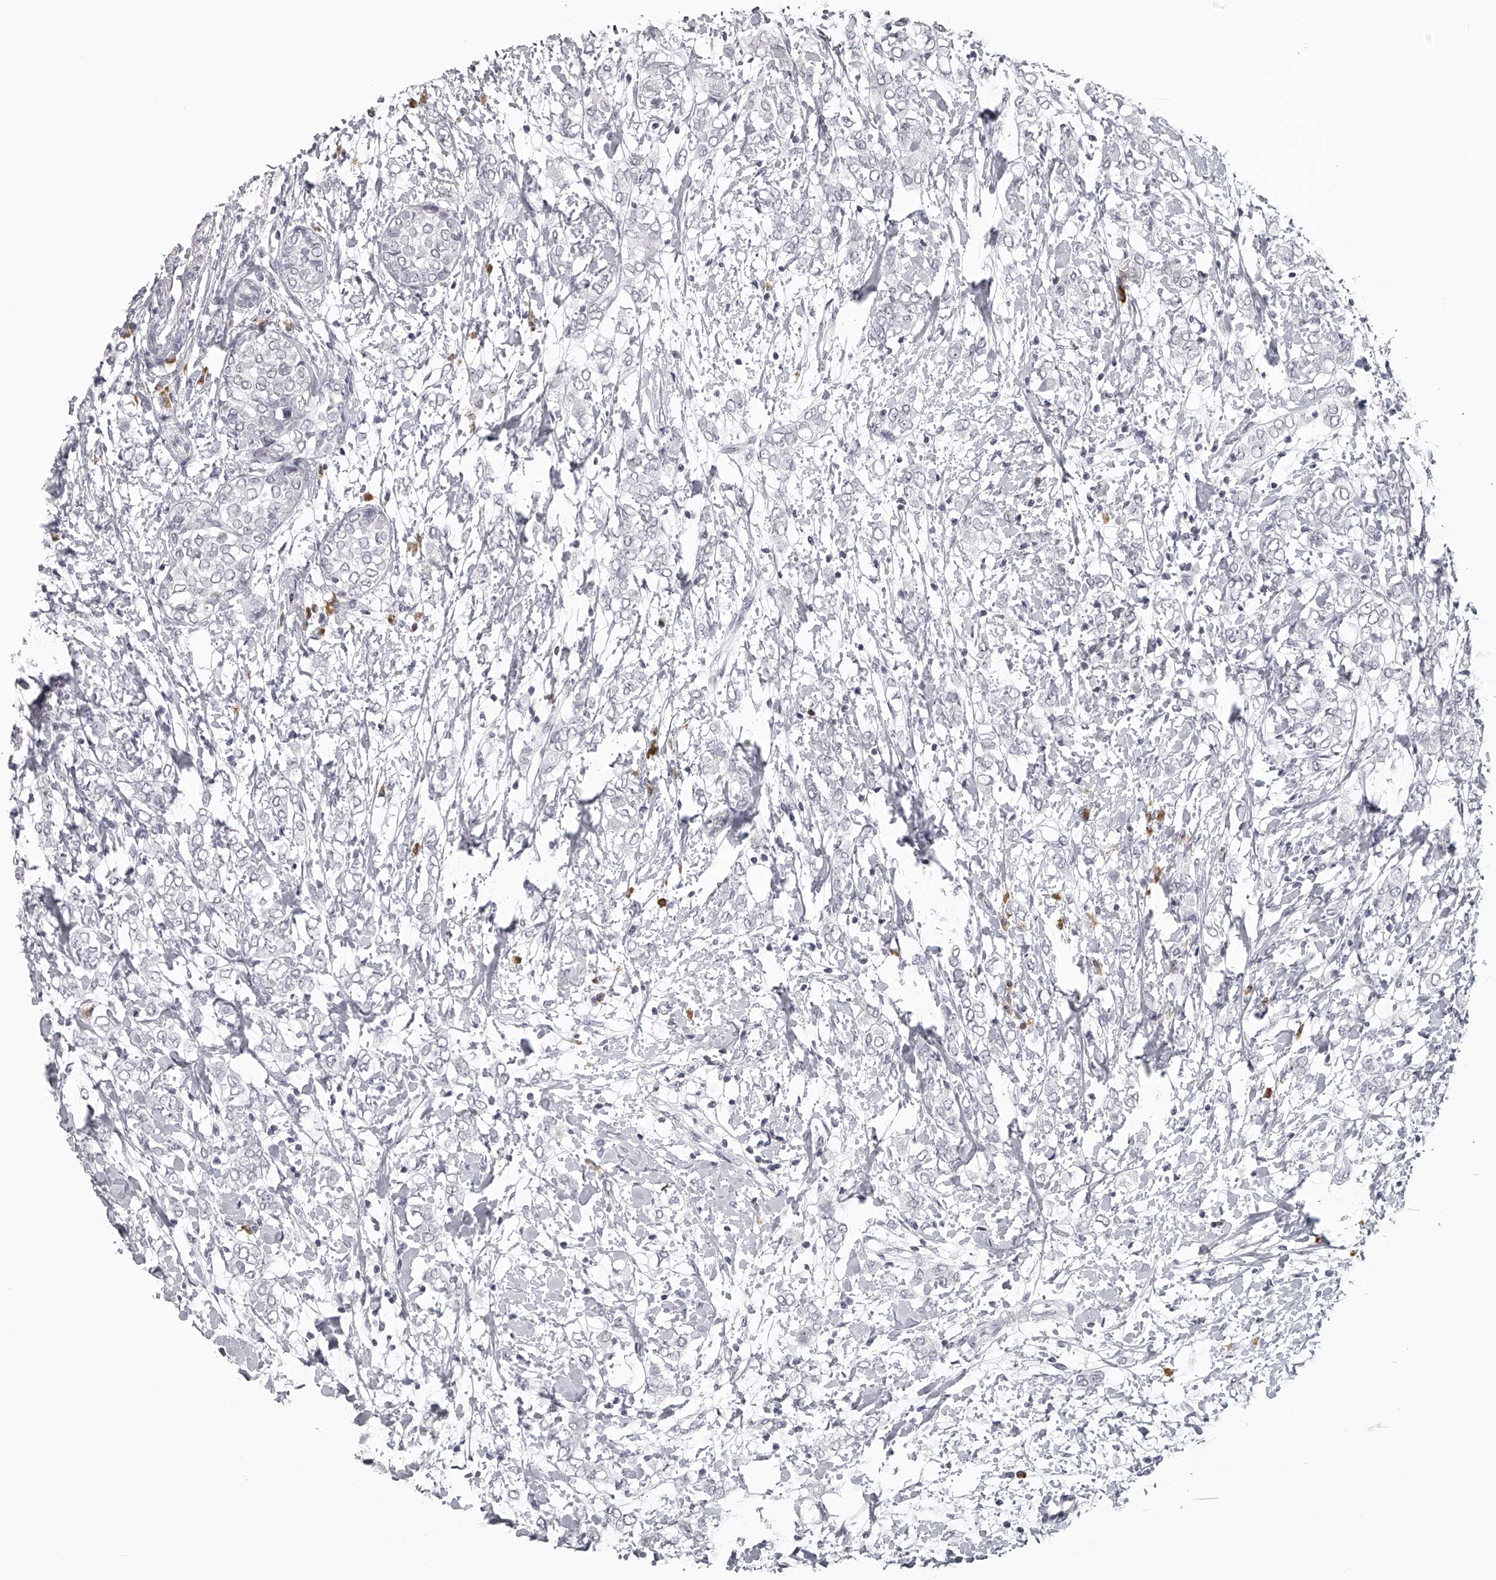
{"staining": {"intensity": "negative", "quantity": "none", "location": "none"}, "tissue": "breast cancer", "cell_type": "Tumor cells", "image_type": "cancer", "snomed": [{"axis": "morphology", "description": "Normal tissue, NOS"}, {"axis": "morphology", "description": "Lobular carcinoma"}, {"axis": "topography", "description": "Breast"}], "caption": "Lobular carcinoma (breast) stained for a protein using immunohistochemistry (IHC) reveals no positivity tumor cells.", "gene": "SEC11C", "patient": {"sex": "female", "age": 47}}